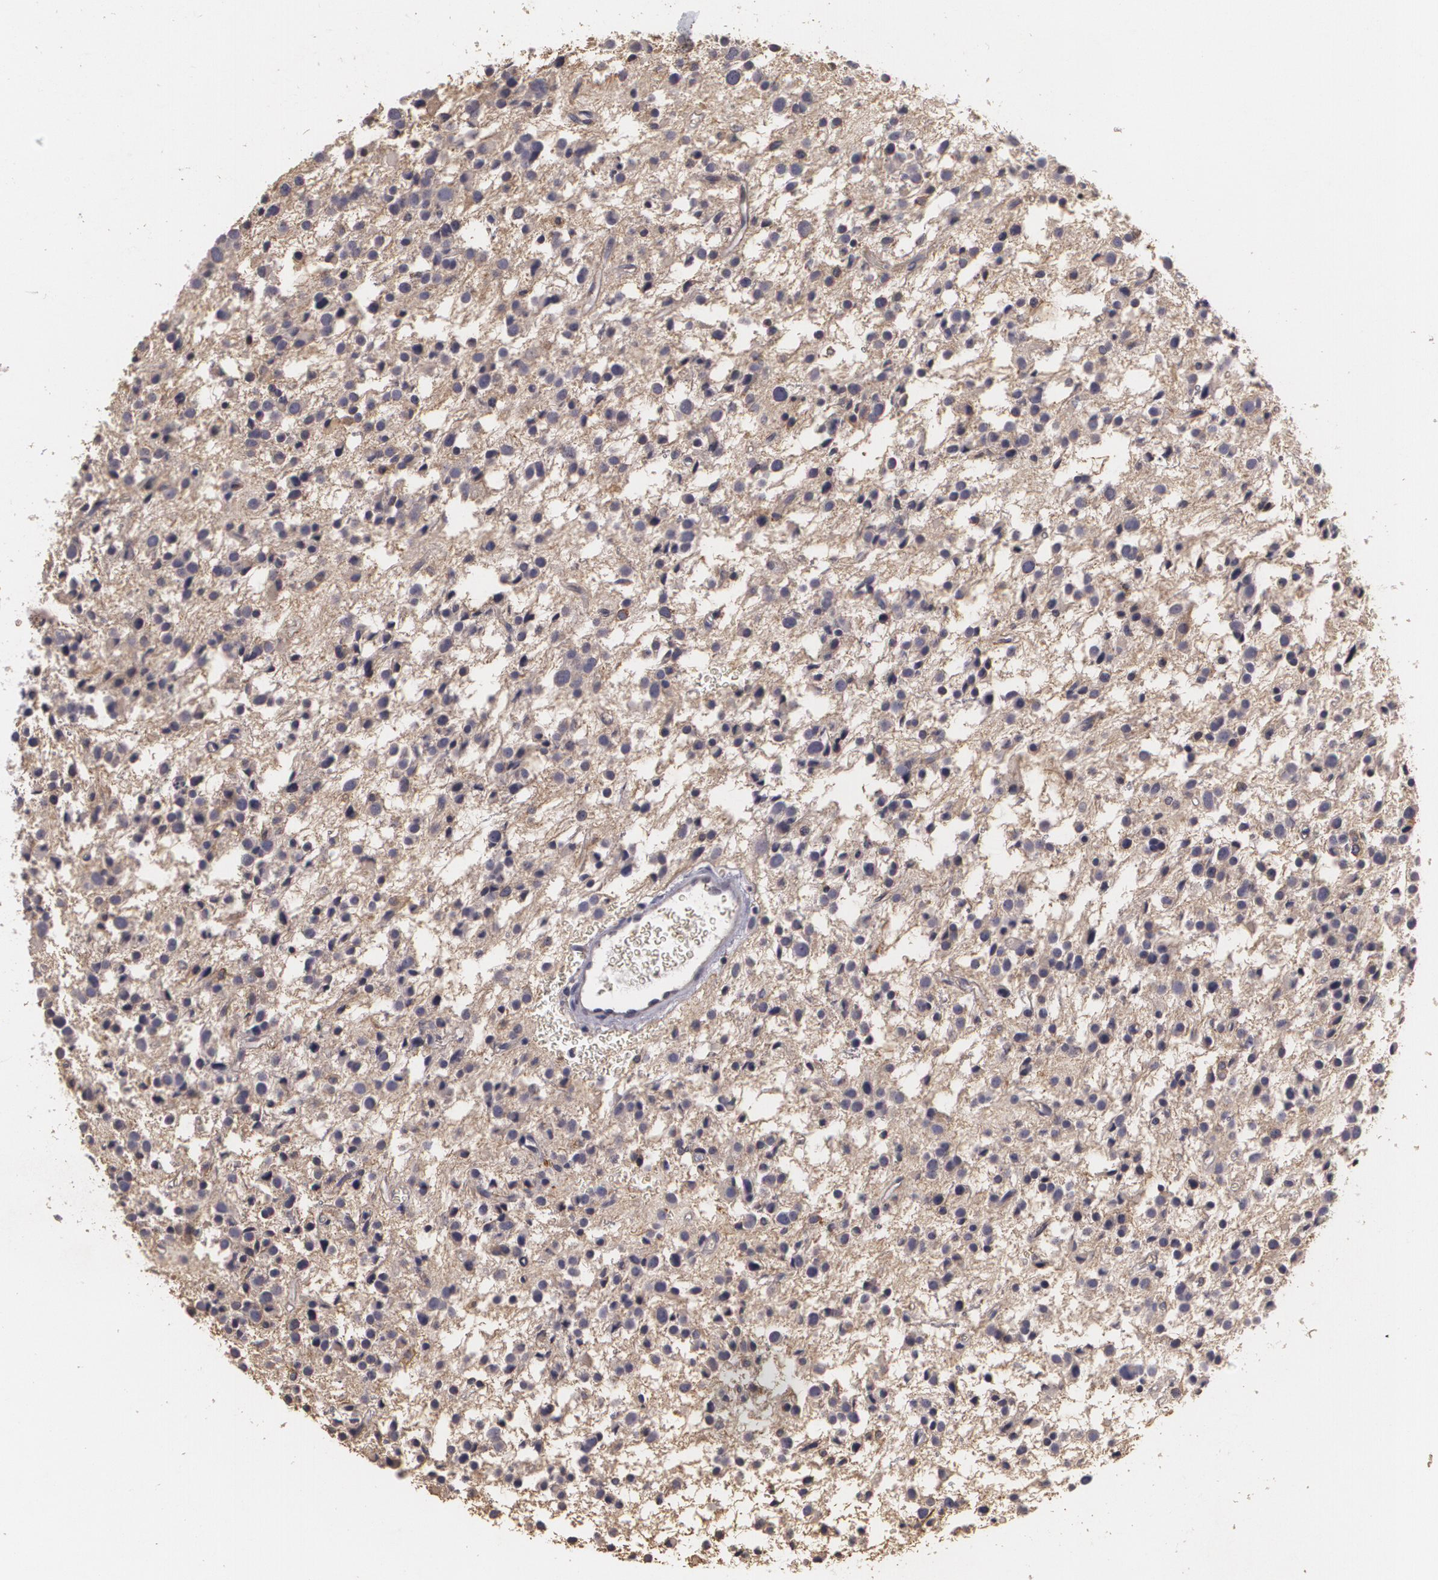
{"staining": {"intensity": "weak", "quantity": ">75%", "location": "cytoplasmic/membranous"}, "tissue": "glioma", "cell_type": "Tumor cells", "image_type": "cancer", "snomed": [{"axis": "morphology", "description": "Glioma, malignant, Low grade"}, {"axis": "topography", "description": "Brain"}], "caption": "Low-grade glioma (malignant) was stained to show a protein in brown. There is low levels of weak cytoplasmic/membranous expression in approximately >75% of tumor cells. The staining was performed using DAB (3,3'-diaminobenzidine) to visualize the protein expression in brown, while the nuclei were stained in blue with hematoxylin (Magnification: 20x).", "gene": "KCNA4", "patient": {"sex": "female", "age": 36}}